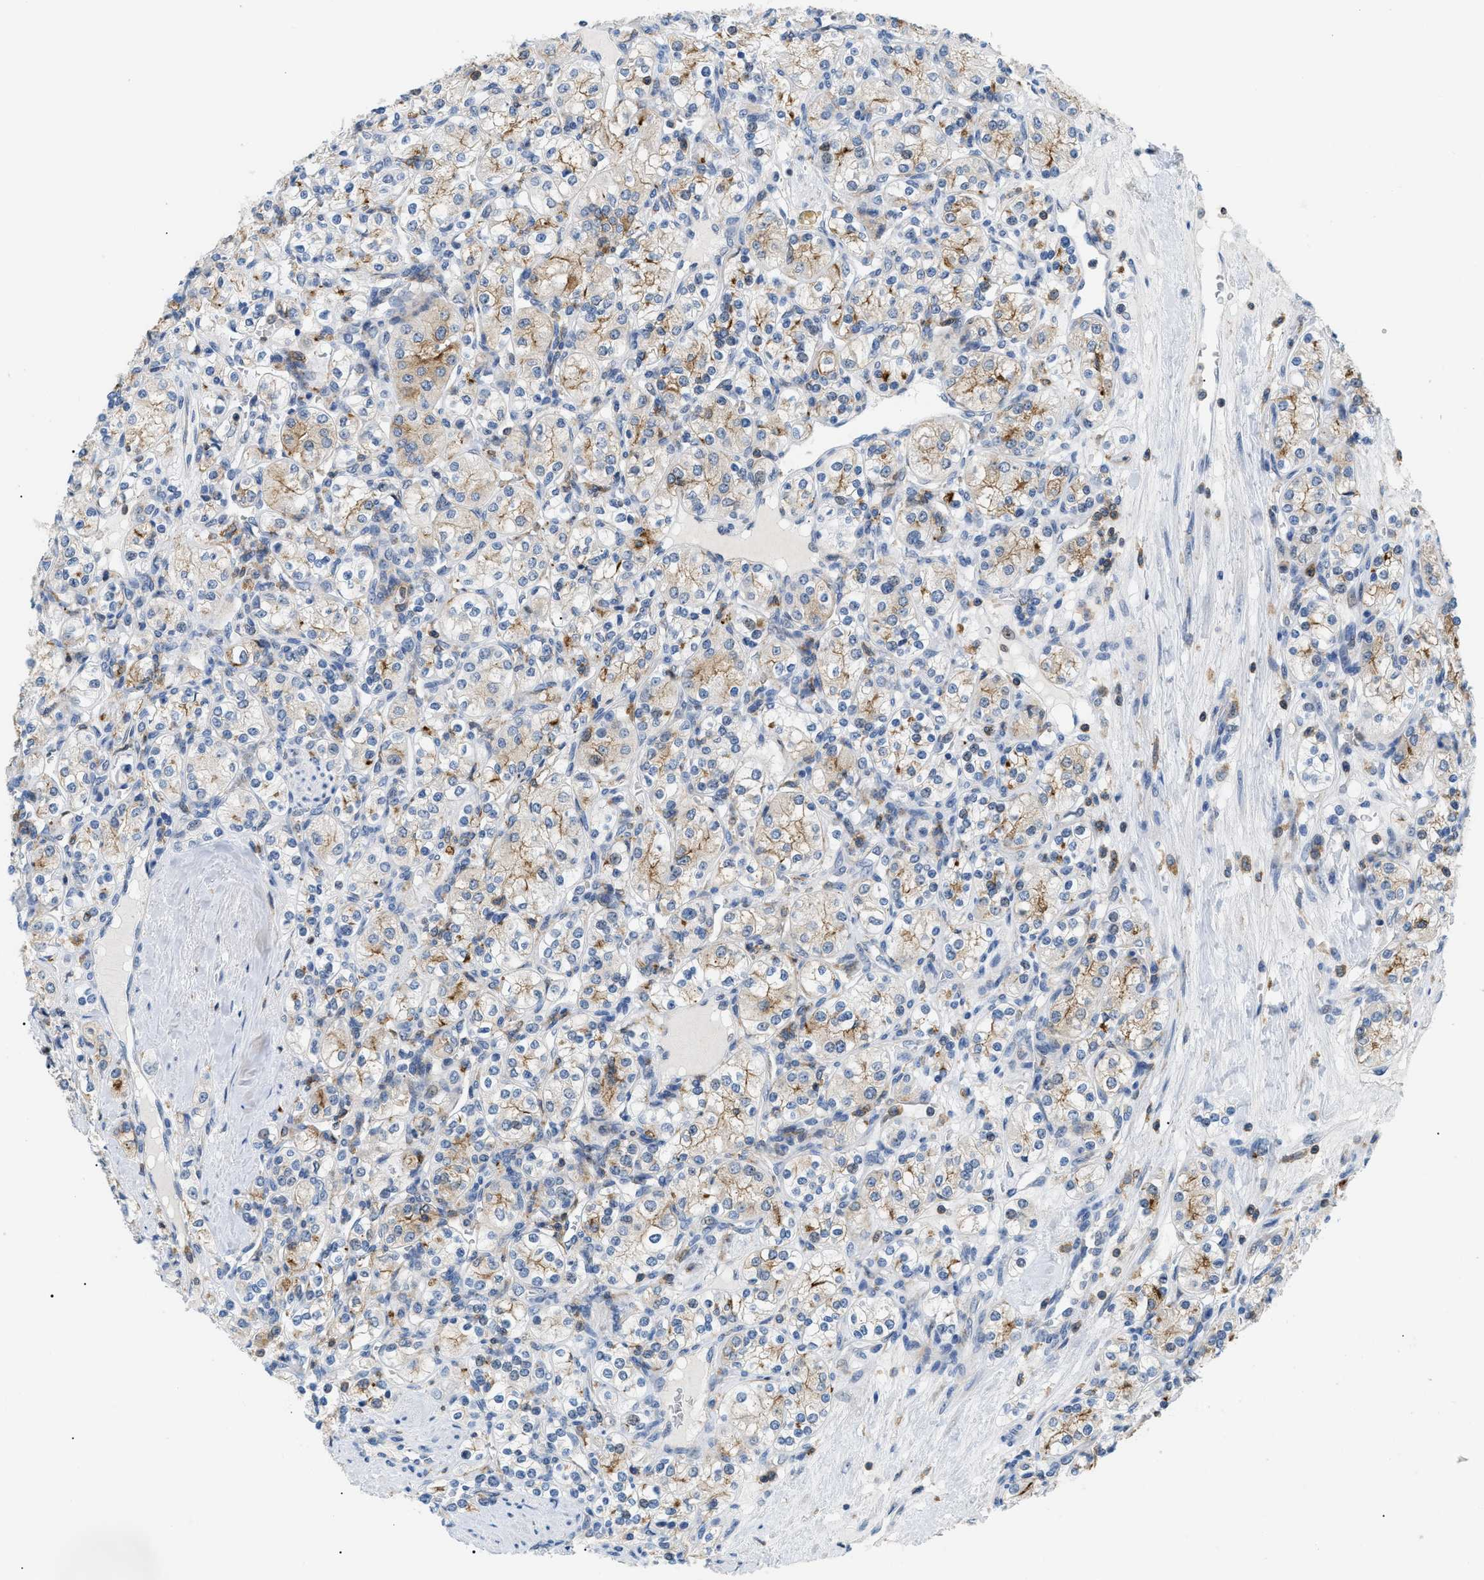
{"staining": {"intensity": "weak", "quantity": "<25%", "location": "cytoplasmic/membranous"}, "tissue": "renal cancer", "cell_type": "Tumor cells", "image_type": "cancer", "snomed": [{"axis": "morphology", "description": "Adenocarcinoma, NOS"}, {"axis": "topography", "description": "Kidney"}], "caption": "This micrograph is of renal adenocarcinoma stained with immunohistochemistry to label a protein in brown with the nuclei are counter-stained blue. There is no staining in tumor cells.", "gene": "INPP5D", "patient": {"sex": "male", "age": 77}}